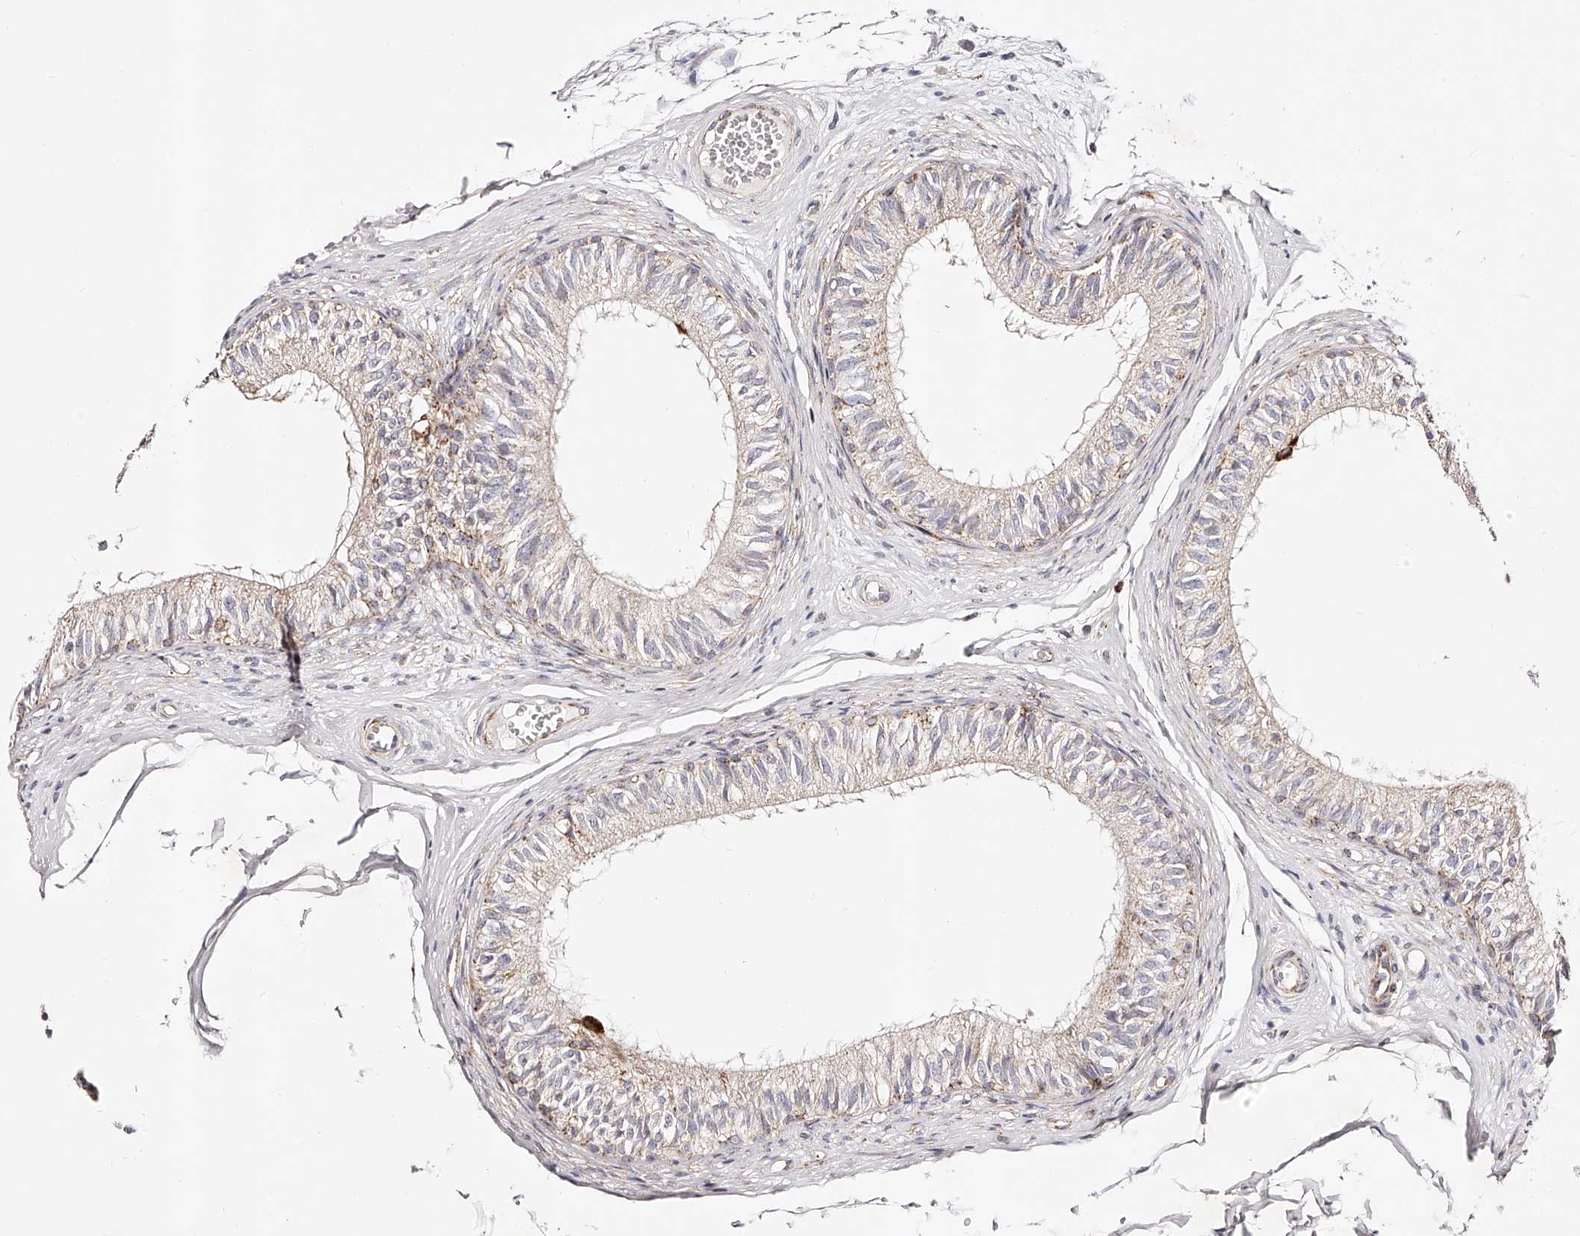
{"staining": {"intensity": "negative", "quantity": "none", "location": "none"}, "tissue": "epididymis", "cell_type": "Glandular cells", "image_type": "normal", "snomed": [{"axis": "morphology", "description": "Normal tissue, NOS"}, {"axis": "morphology", "description": "Seminoma in situ"}, {"axis": "topography", "description": "Testis"}, {"axis": "topography", "description": "Epididymis"}], "caption": "Immunohistochemical staining of normal human epididymis demonstrates no significant positivity in glandular cells. (Brightfield microscopy of DAB (3,3'-diaminobenzidine) immunohistochemistry at high magnification).", "gene": "NDUFV3", "patient": {"sex": "male", "age": 28}}